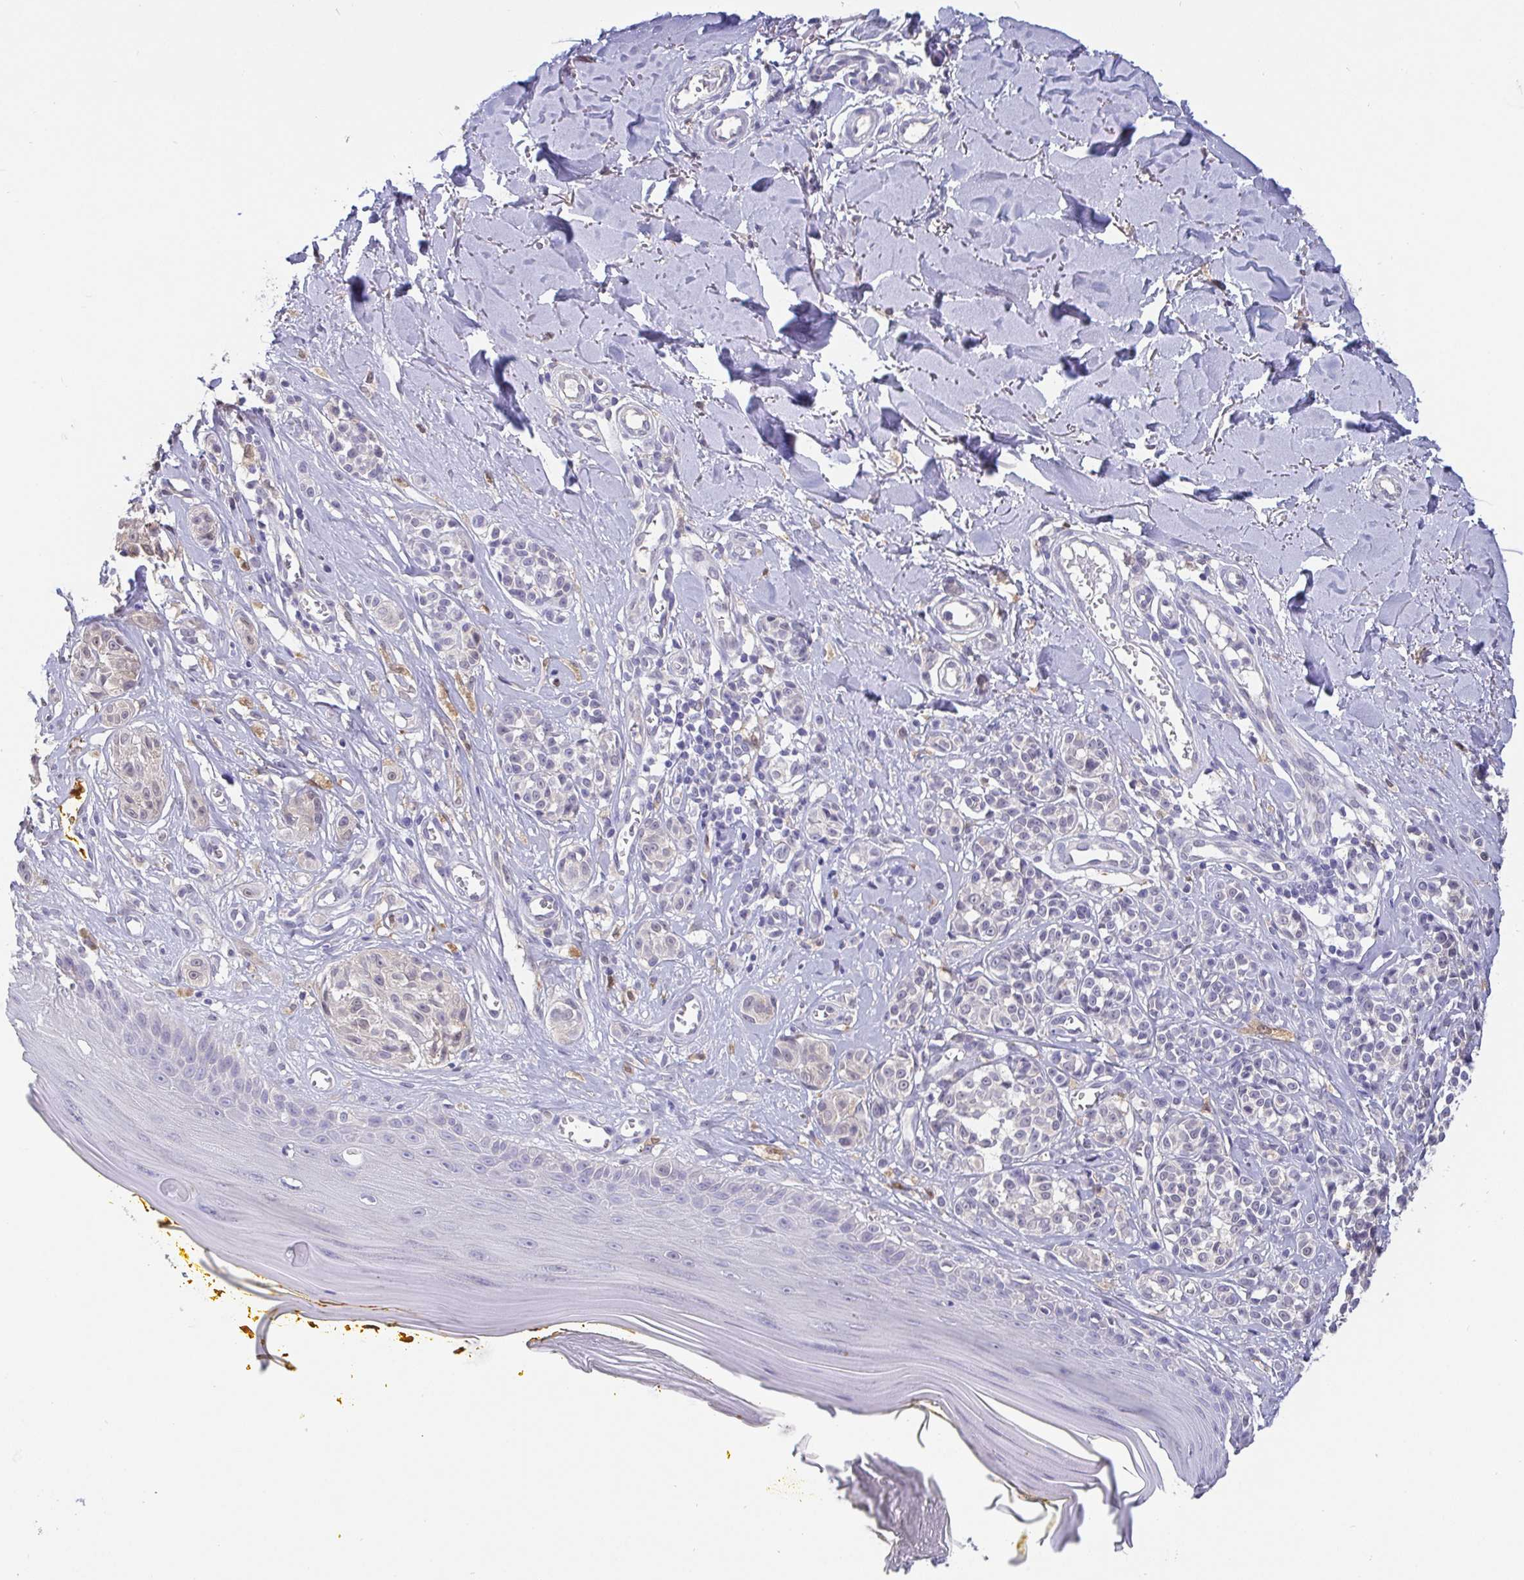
{"staining": {"intensity": "negative", "quantity": "none", "location": "none"}, "tissue": "melanoma", "cell_type": "Tumor cells", "image_type": "cancer", "snomed": [{"axis": "morphology", "description": "Malignant melanoma, NOS"}, {"axis": "topography", "description": "Skin"}], "caption": "Tumor cells are negative for protein expression in human melanoma.", "gene": "IDH1", "patient": {"sex": "male", "age": 74}}